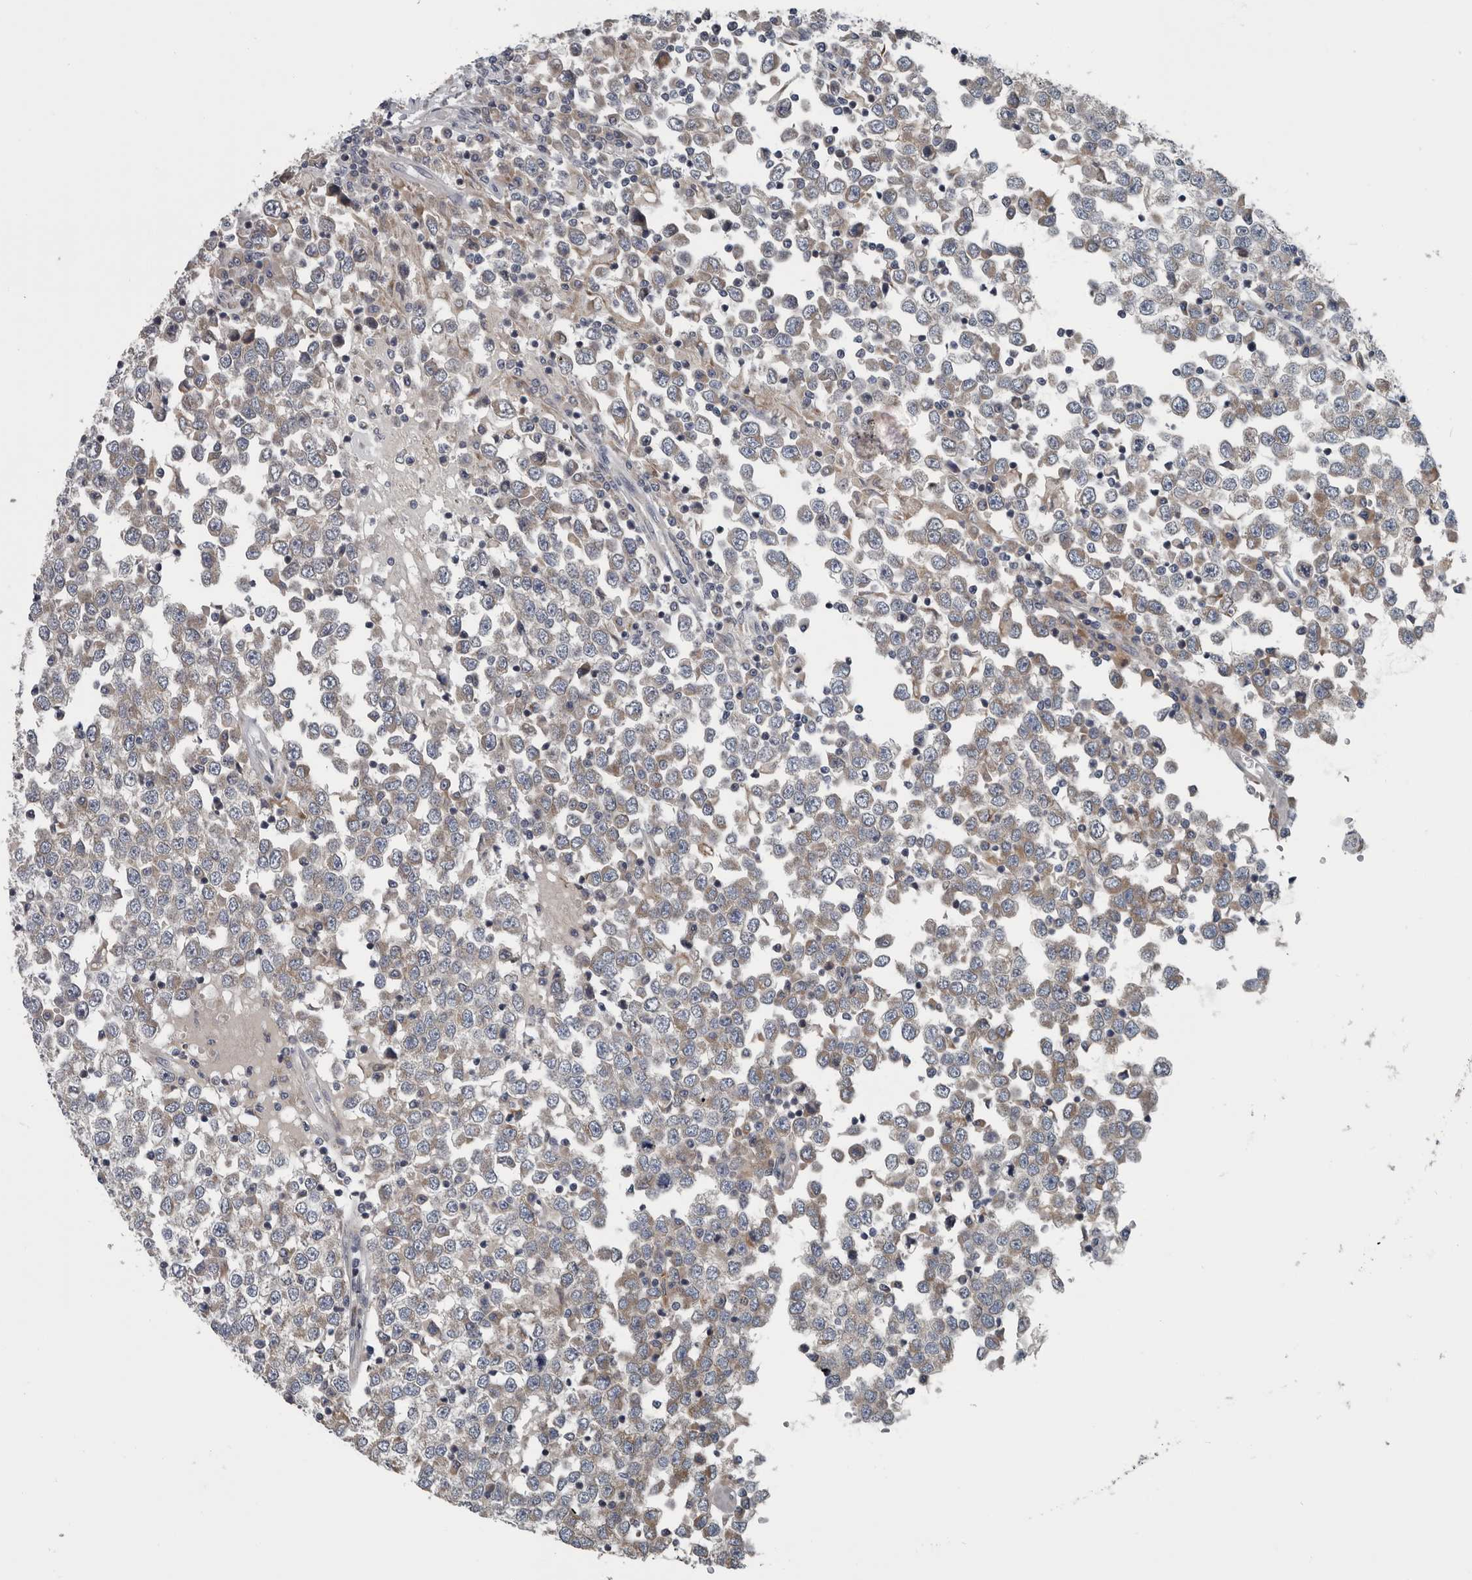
{"staining": {"intensity": "weak", "quantity": "25%-75%", "location": "cytoplasmic/membranous"}, "tissue": "testis cancer", "cell_type": "Tumor cells", "image_type": "cancer", "snomed": [{"axis": "morphology", "description": "Seminoma, NOS"}, {"axis": "topography", "description": "Testis"}], "caption": "DAB immunohistochemical staining of seminoma (testis) exhibits weak cytoplasmic/membranous protein staining in approximately 25%-75% of tumor cells. The staining was performed using DAB to visualize the protein expression in brown, while the nuclei were stained in blue with hematoxylin (Magnification: 20x).", "gene": "TMEM199", "patient": {"sex": "male", "age": 65}}